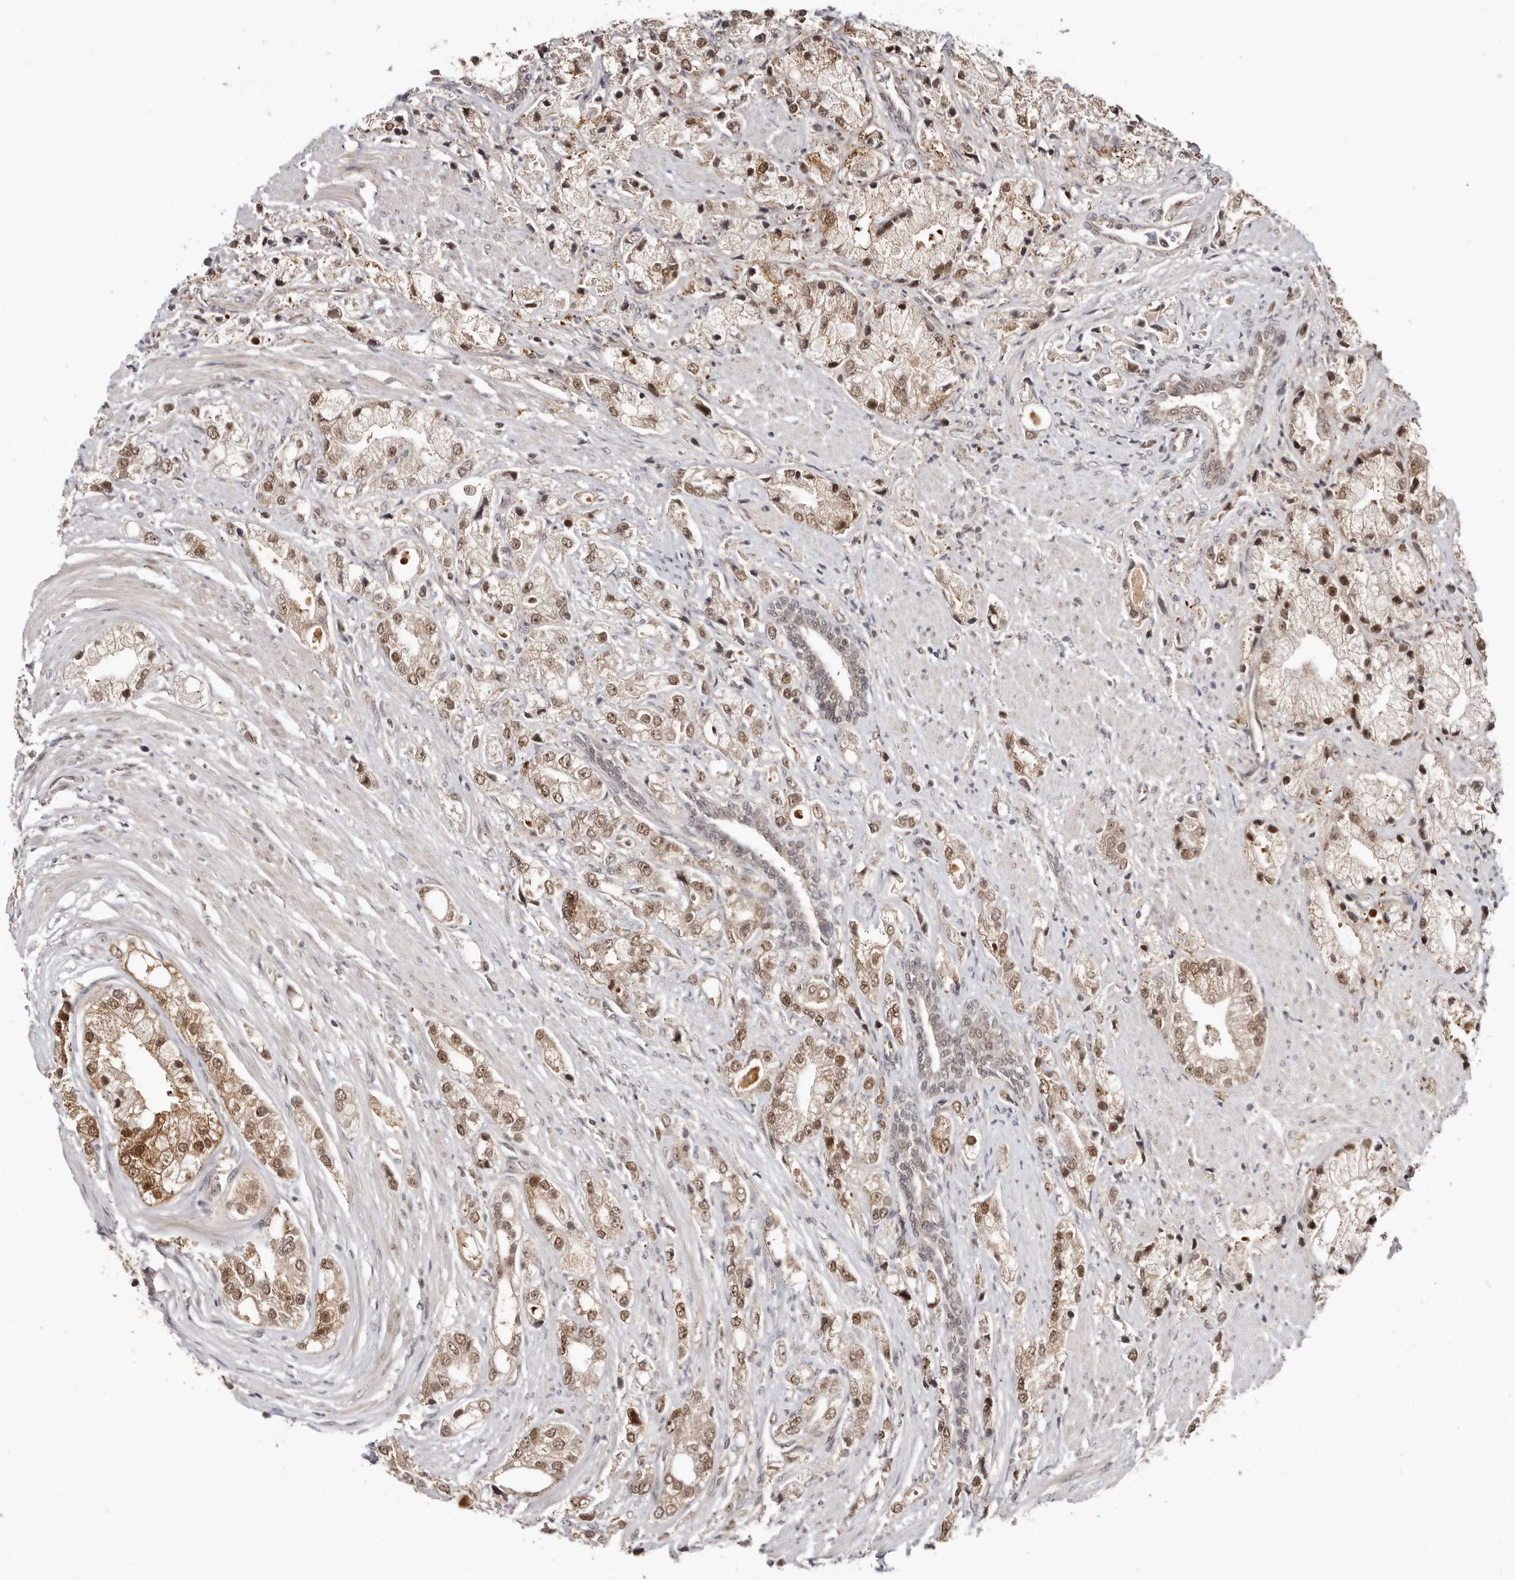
{"staining": {"intensity": "moderate", "quantity": ">75%", "location": "cytoplasmic/membranous,nuclear"}, "tissue": "prostate cancer", "cell_type": "Tumor cells", "image_type": "cancer", "snomed": [{"axis": "morphology", "description": "Adenocarcinoma, High grade"}, {"axis": "topography", "description": "Prostate"}], "caption": "Approximately >75% of tumor cells in human prostate cancer display moderate cytoplasmic/membranous and nuclear protein positivity as visualized by brown immunohistochemical staining.", "gene": "MED8", "patient": {"sex": "male", "age": 50}}